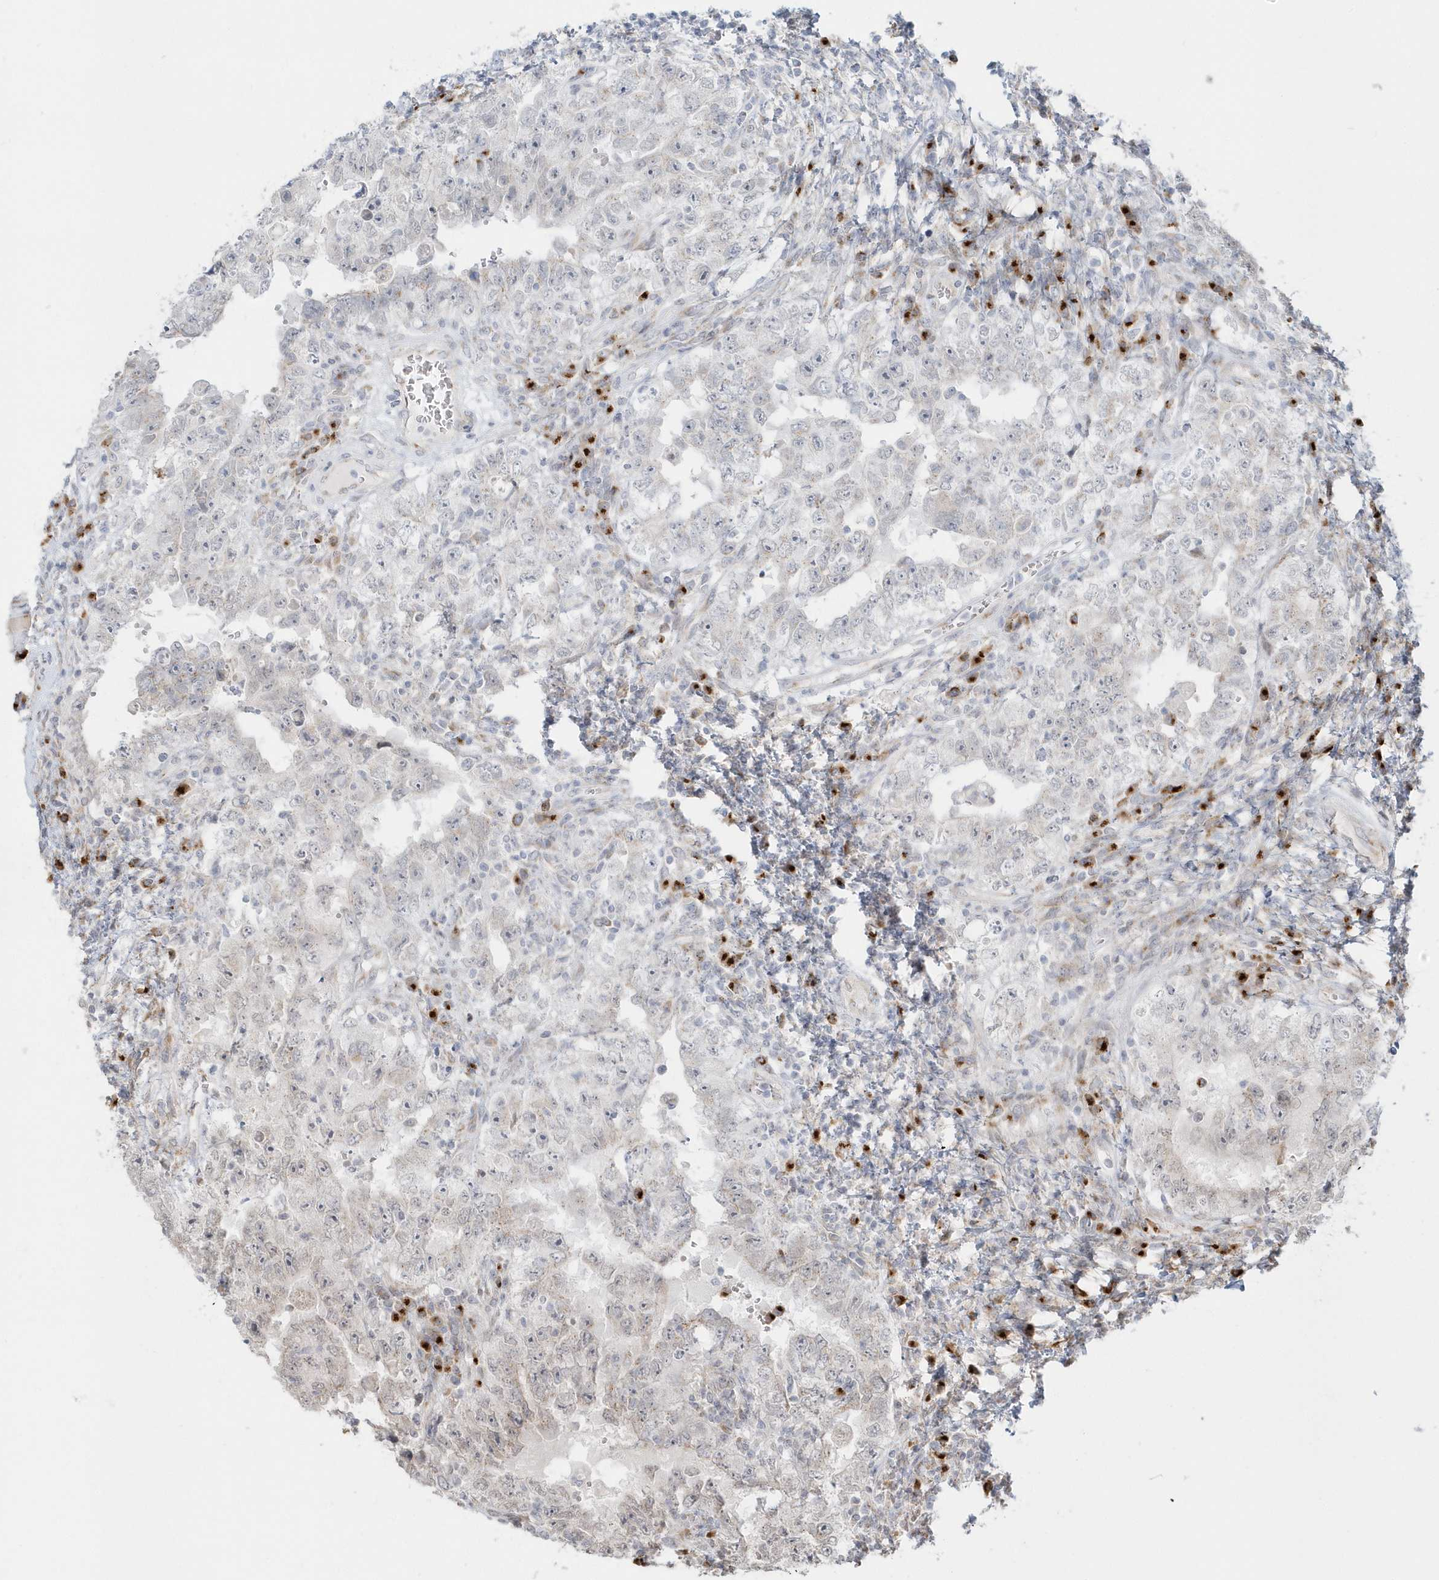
{"staining": {"intensity": "negative", "quantity": "none", "location": "none"}, "tissue": "testis cancer", "cell_type": "Tumor cells", "image_type": "cancer", "snomed": [{"axis": "morphology", "description": "Carcinoma, Embryonal, NOS"}, {"axis": "topography", "description": "Testis"}], "caption": "This is an immunohistochemistry (IHC) histopathology image of testis embryonal carcinoma. There is no positivity in tumor cells.", "gene": "DHFR", "patient": {"sex": "male", "age": 26}}